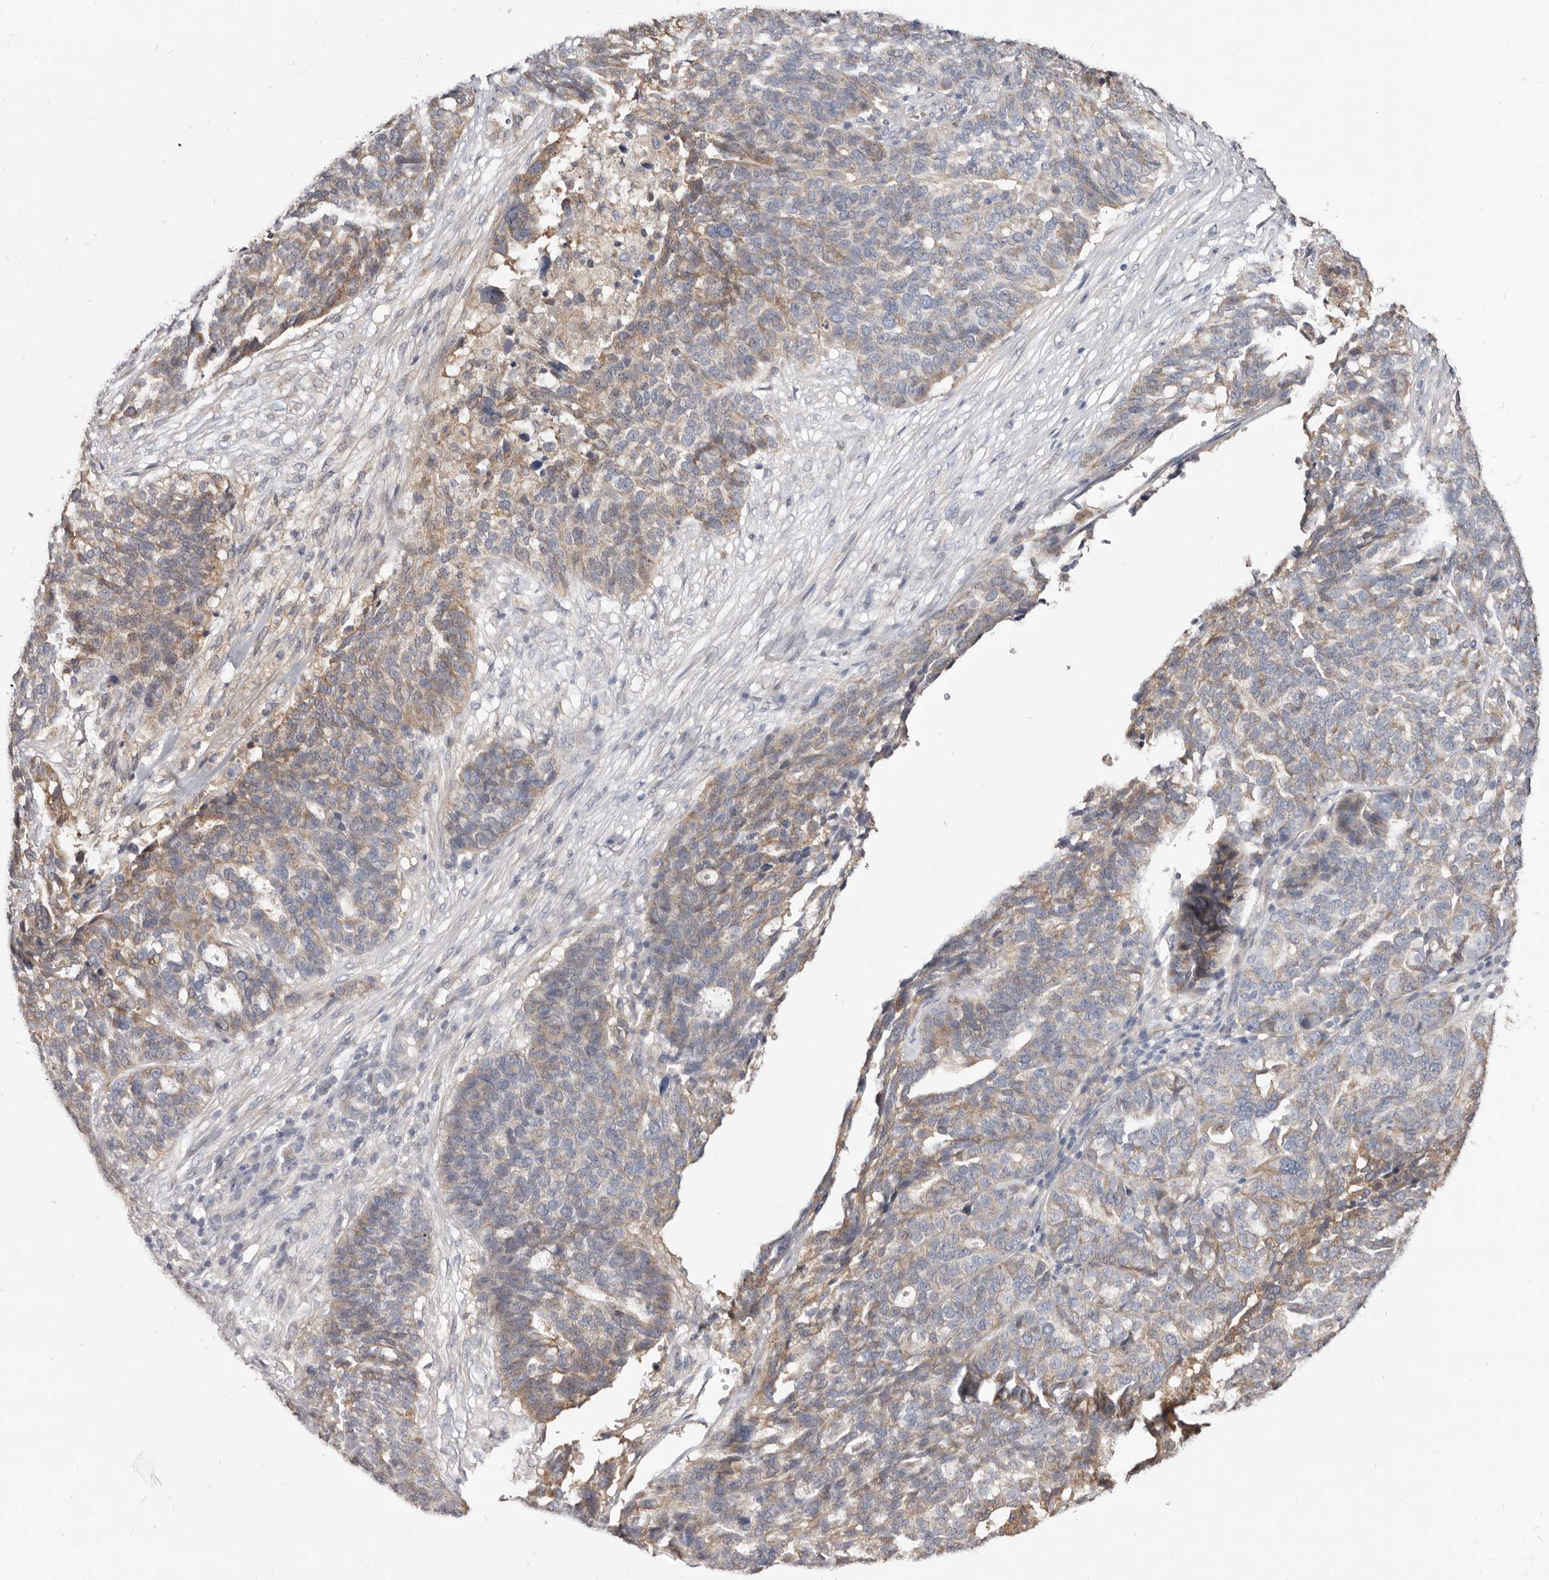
{"staining": {"intensity": "moderate", "quantity": "<25%", "location": "cytoplasmic/membranous"}, "tissue": "ovarian cancer", "cell_type": "Tumor cells", "image_type": "cancer", "snomed": [{"axis": "morphology", "description": "Cystadenocarcinoma, serous, NOS"}, {"axis": "topography", "description": "Ovary"}], "caption": "This image exhibits immunohistochemistry staining of serous cystadenocarcinoma (ovarian), with low moderate cytoplasmic/membranous positivity in about <25% of tumor cells.", "gene": "LRRC25", "patient": {"sex": "female", "age": 59}}